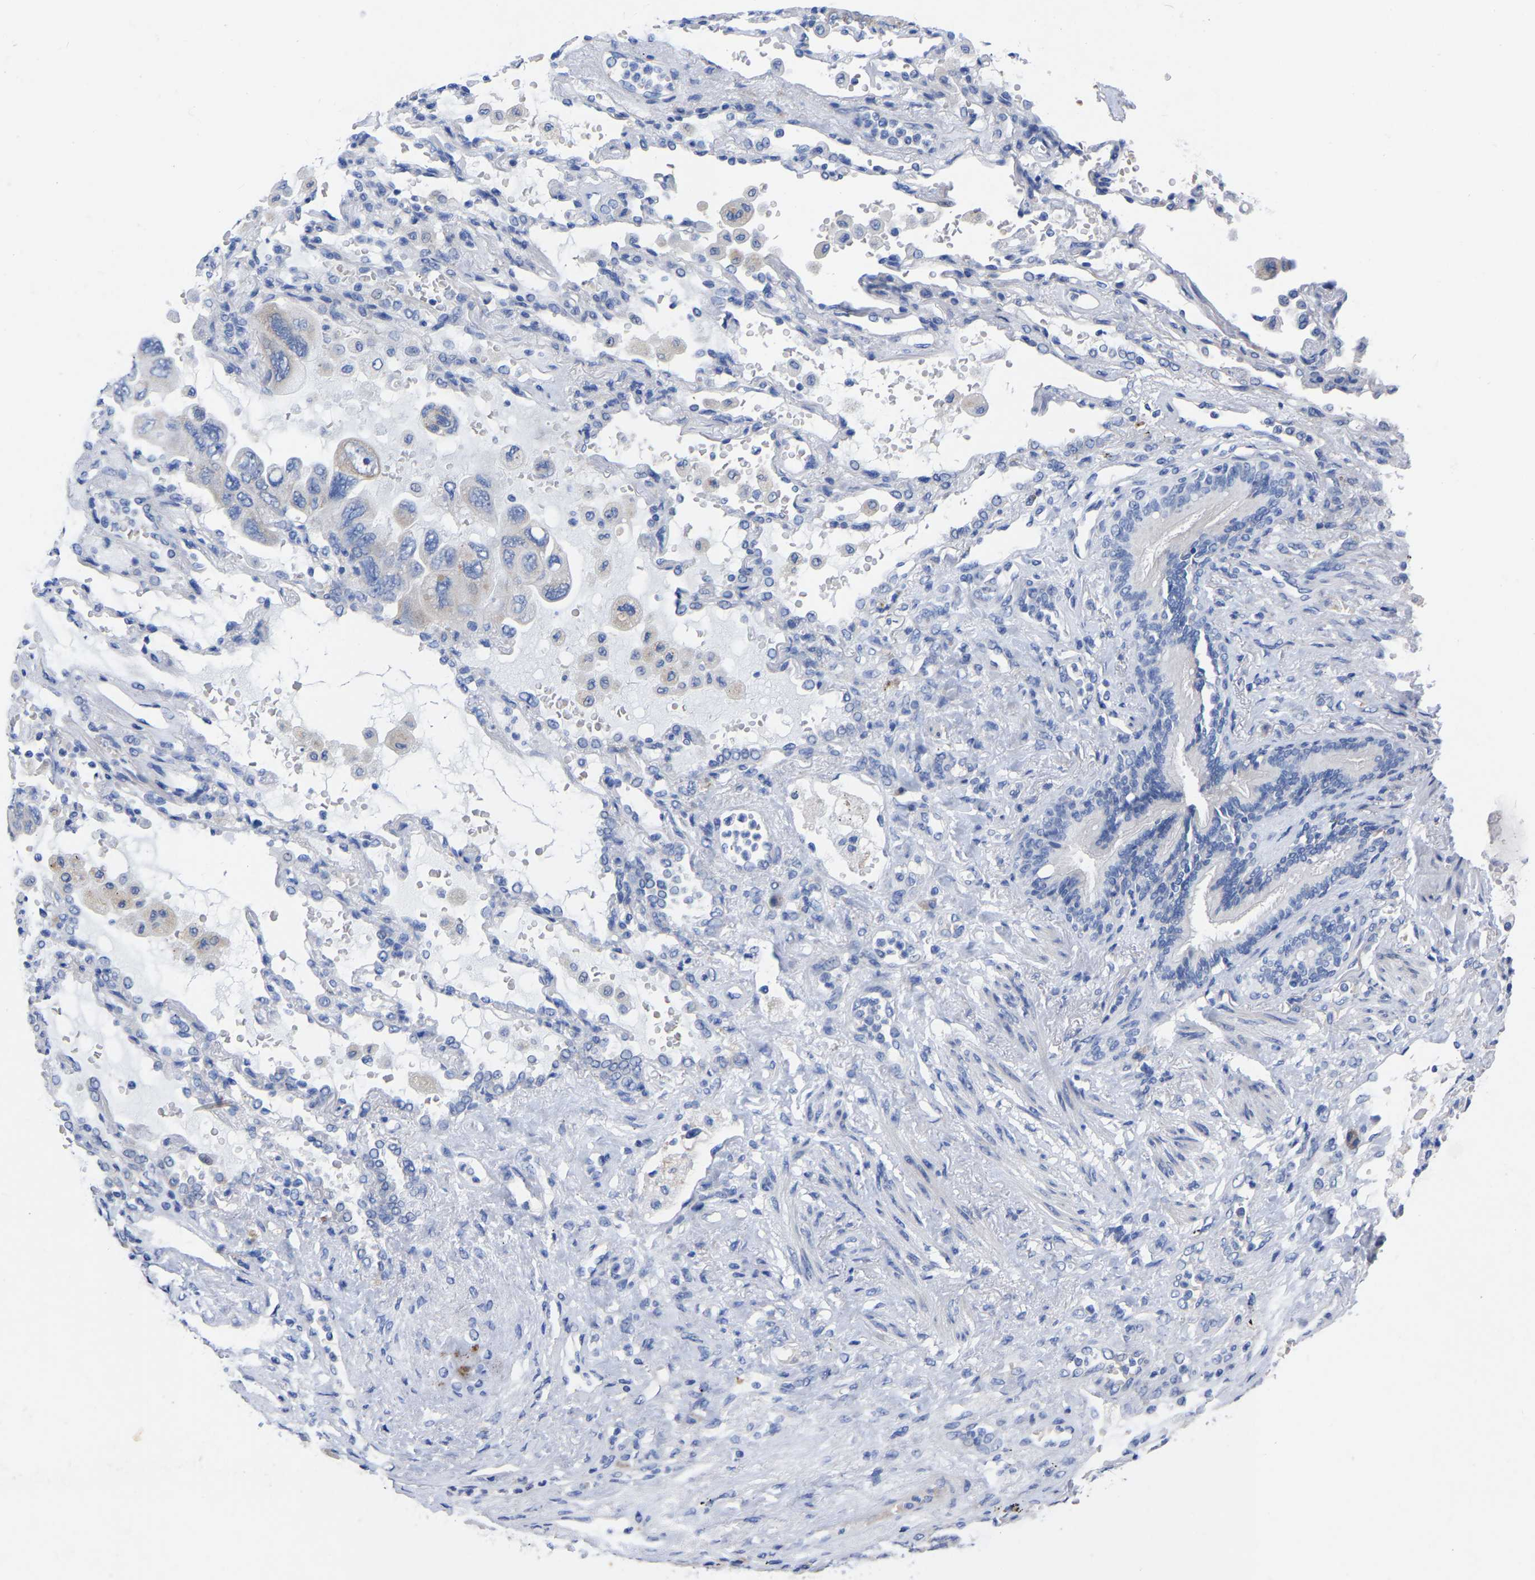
{"staining": {"intensity": "negative", "quantity": "none", "location": "none"}, "tissue": "lung cancer", "cell_type": "Tumor cells", "image_type": "cancer", "snomed": [{"axis": "morphology", "description": "Squamous cell carcinoma, NOS"}, {"axis": "topography", "description": "Lung"}], "caption": "DAB (3,3'-diaminobenzidine) immunohistochemical staining of human squamous cell carcinoma (lung) reveals no significant expression in tumor cells. (DAB immunohistochemistry (IHC), high magnification).", "gene": "GDF3", "patient": {"sex": "female", "age": 73}}